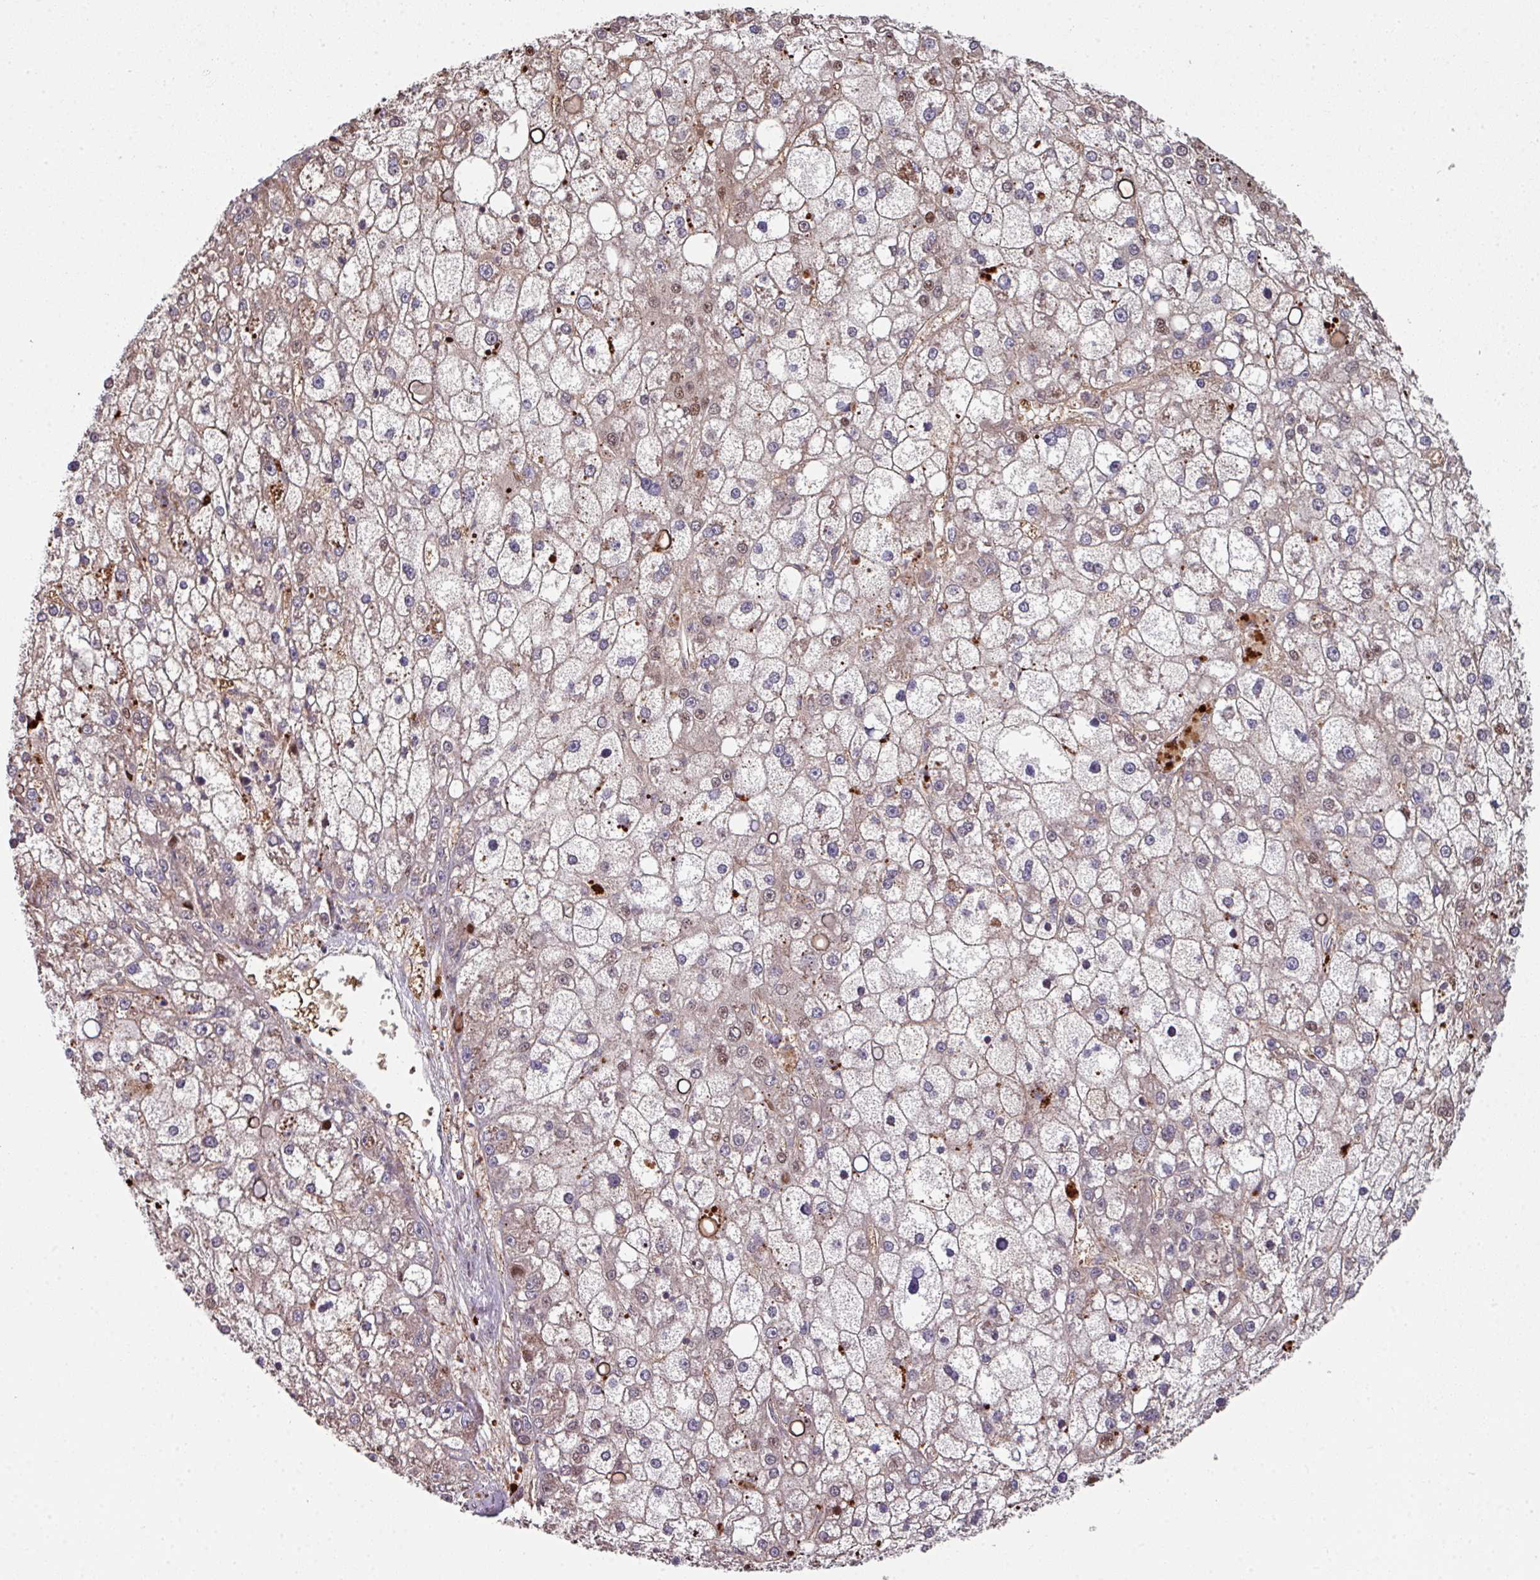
{"staining": {"intensity": "weak", "quantity": "25%-75%", "location": "cytoplasmic/membranous,nuclear"}, "tissue": "liver cancer", "cell_type": "Tumor cells", "image_type": "cancer", "snomed": [{"axis": "morphology", "description": "Carcinoma, Hepatocellular, NOS"}, {"axis": "topography", "description": "Liver"}], "caption": "This is a photomicrograph of immunohistochemistry staining of liver cancer, which shows weak positivity in the cytoplasmic/membranous and nuclear of tumor cells.", "gene": "ANO9", "patient": {"sex": "male", "age": 67}}